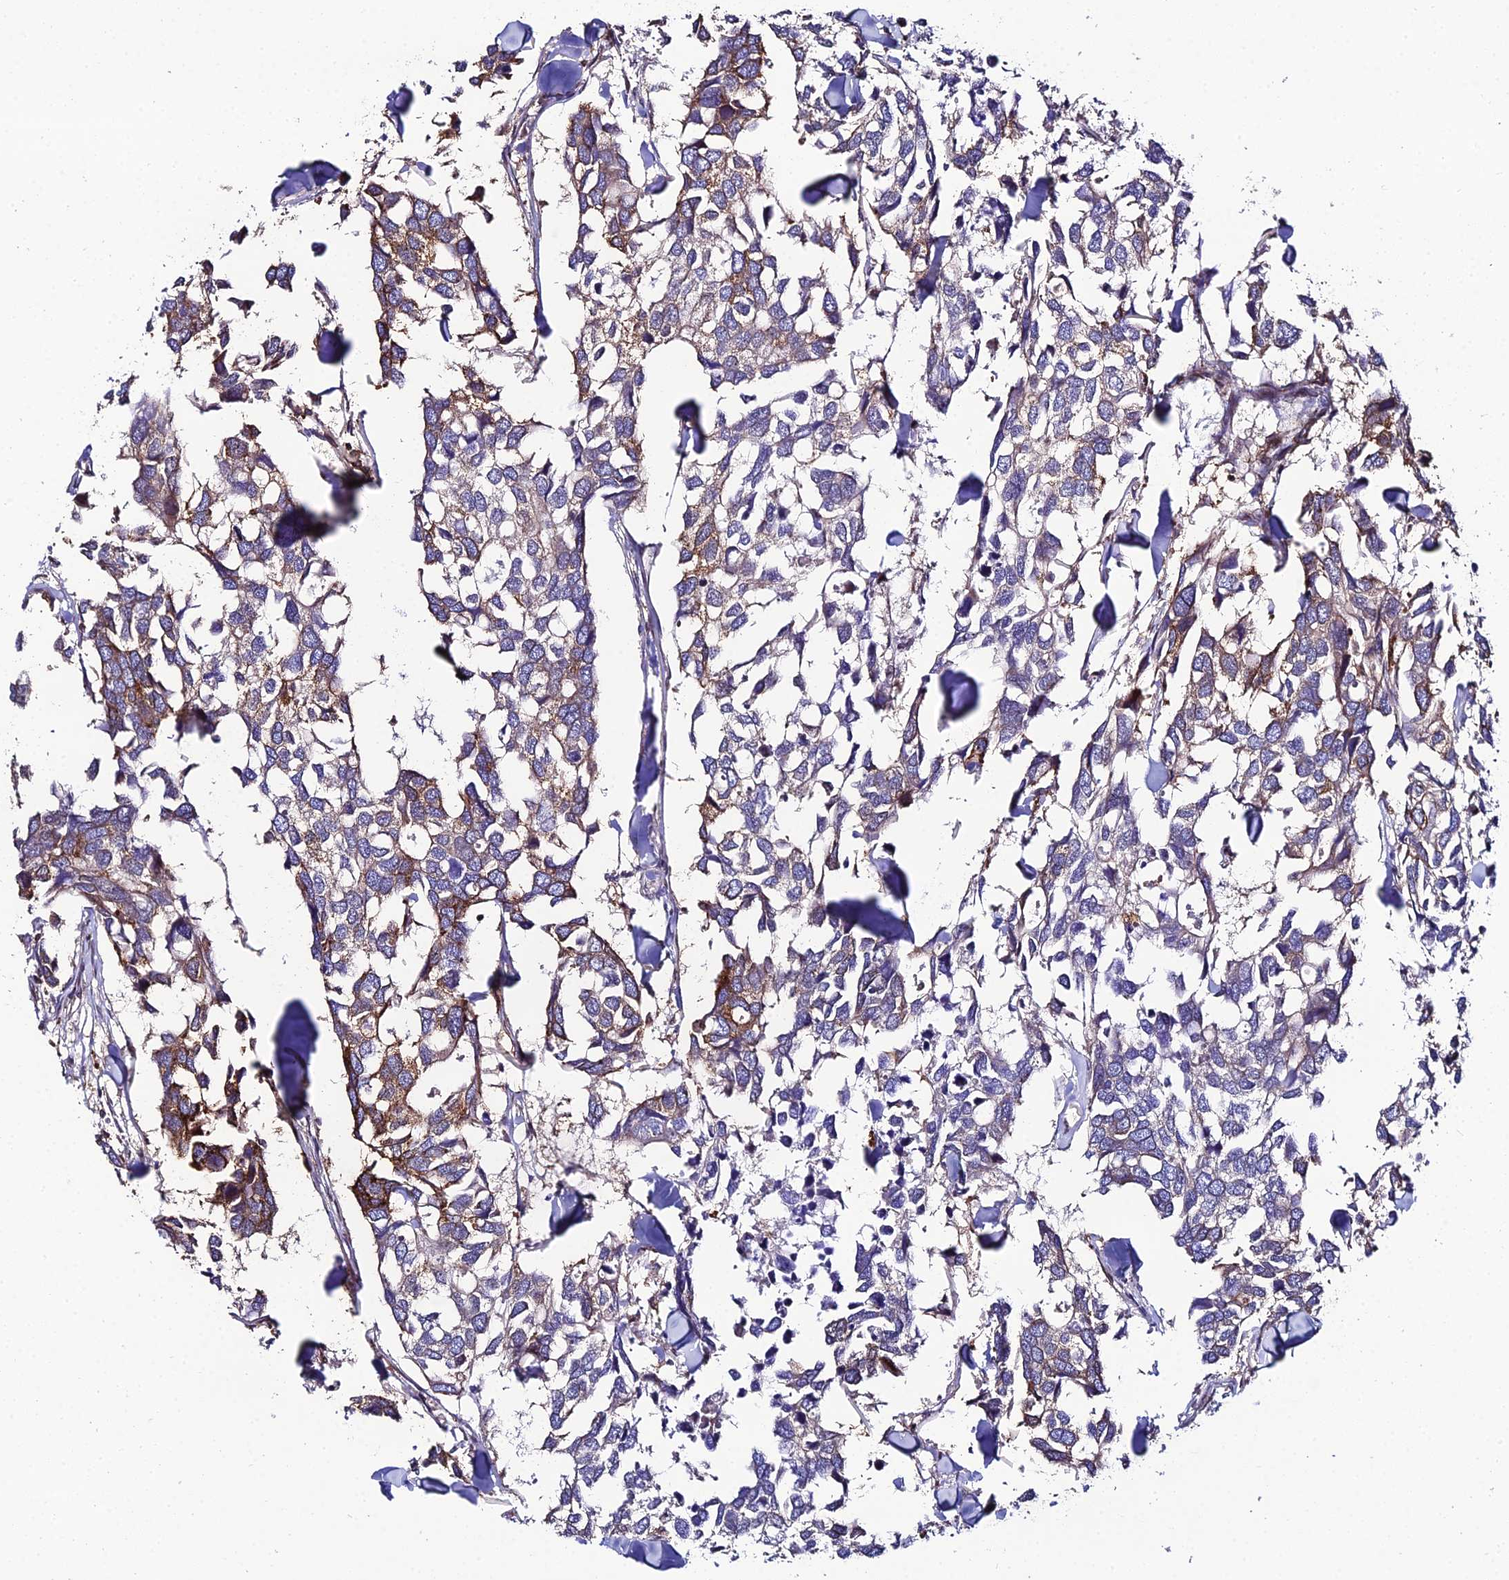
{"staining": {"intensity": "moderate", "quantity": "25%-75%", "location": "cytoplasmic/membranous"}, "tissue": "breast cancer", "cell_type": "Tumor cells", "image_type": "cancer", "snomed": [{"axis": "morphology", "description": "Duct carcinoma"}, {"axis": "topography", "description": "Breast"}], "caption": "Breast cancer (intraductal carcinoma) tissue demonstrates moderate cytoplasmic/membranous positivity in about 25%-75% of tumor cells, visualized by immunohistochemistry. (DAB (3,3'-diaminobenzidine) = brown stain, brightfield microscopy at high magnification).", "gene": "DDX19A", "patient": {"sex": "female", "age": 83}}